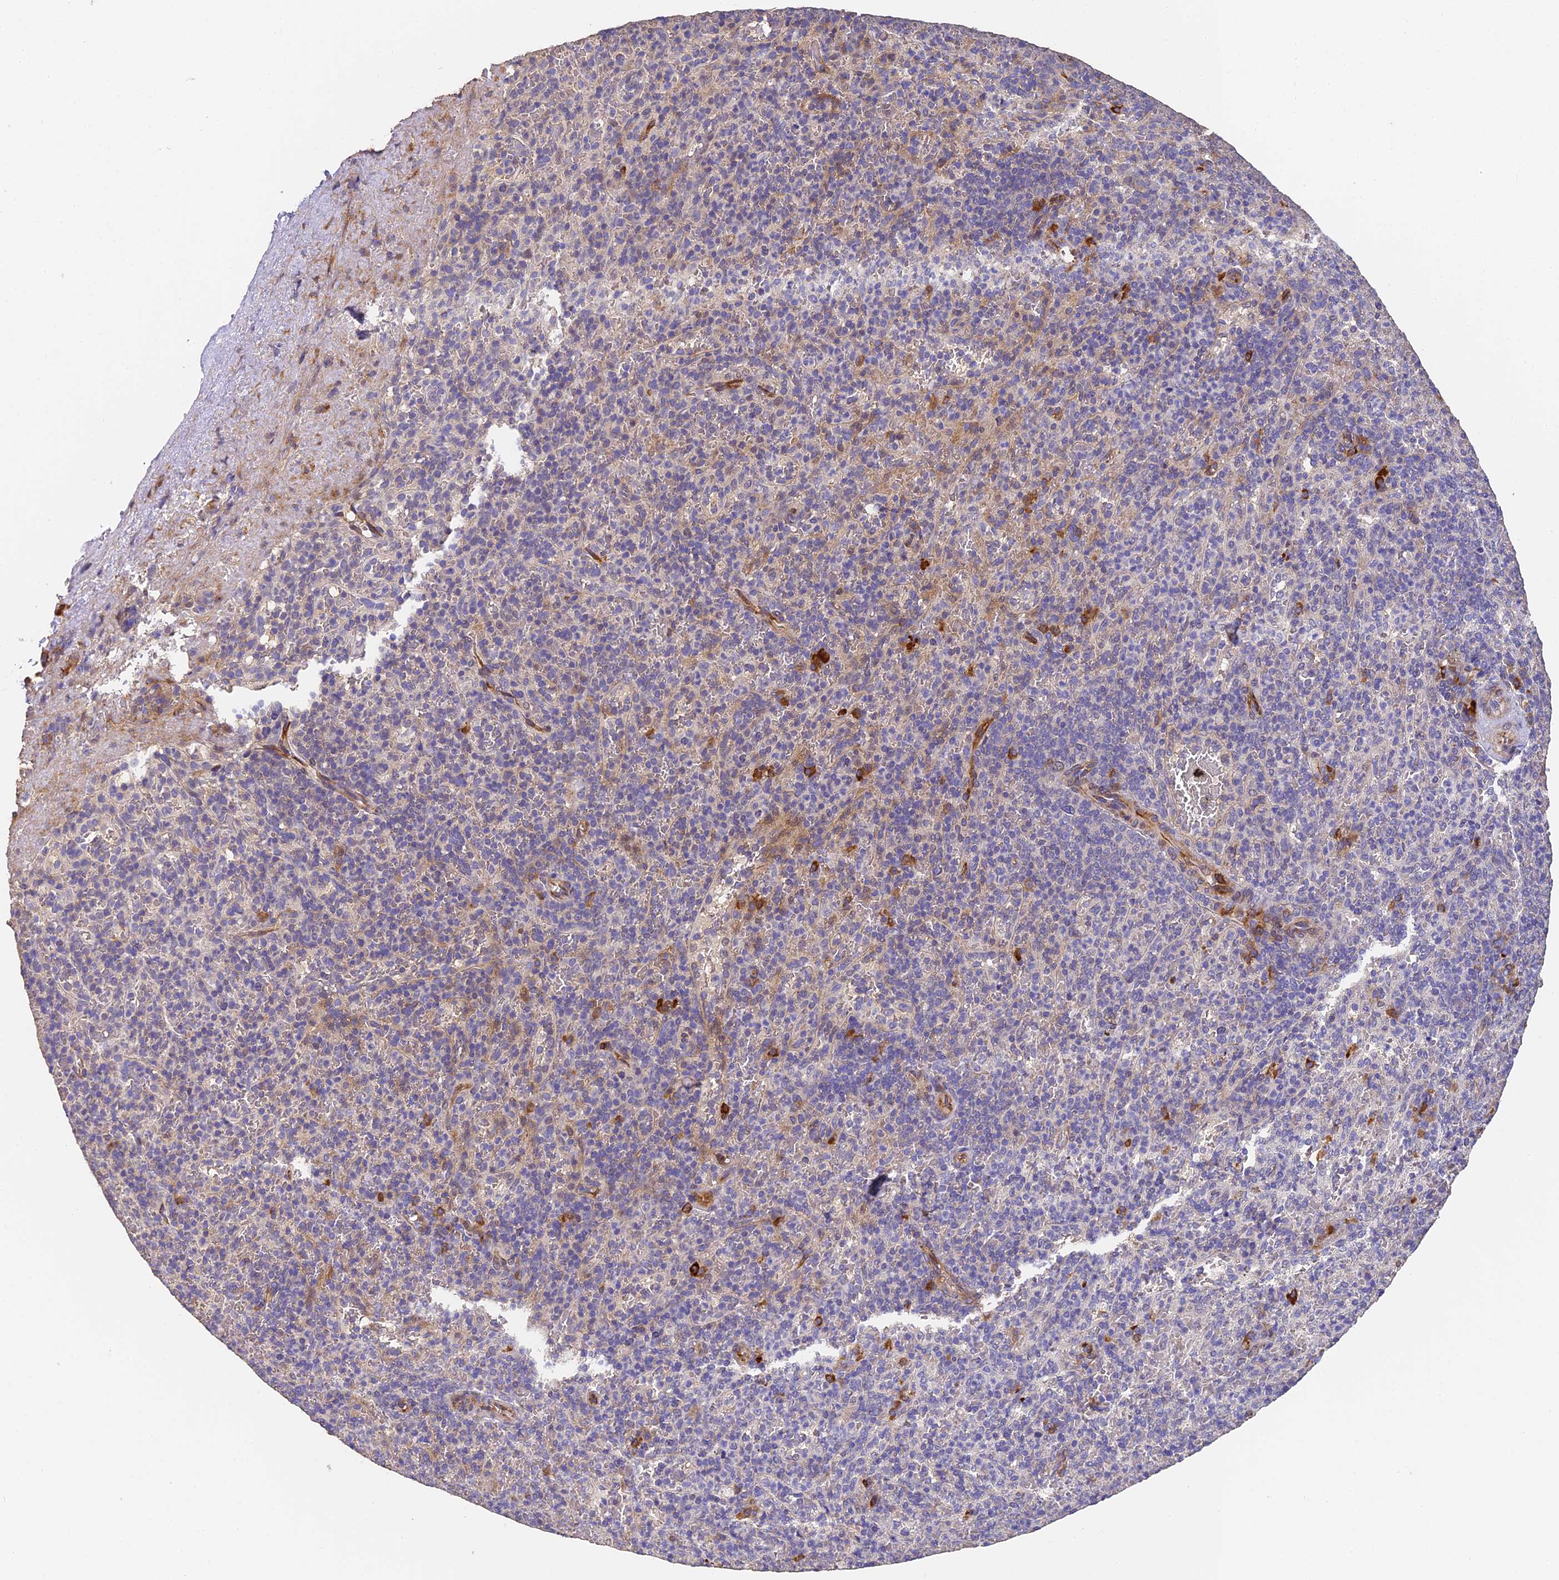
{"staining": {"intensity": "moderate", "quantity": "<25%", "location": "cytoplasmic/membranous"}, "tissue": "spleen", "cell_type": "Cells in red pulp", "image_type": "normal", "snomed": [{"axis": "morphology", "description": "Normal tissue, NOS"}, {"axis": "topography", "description": "Spleen"}], "caption": "The immunohistochemical stain shows moderate cytoplasmic/membranous staining in cells in red pulp of normal spleen.", "gene": "SLC11A1", "patient": {"sex": "male", "age": 82}}